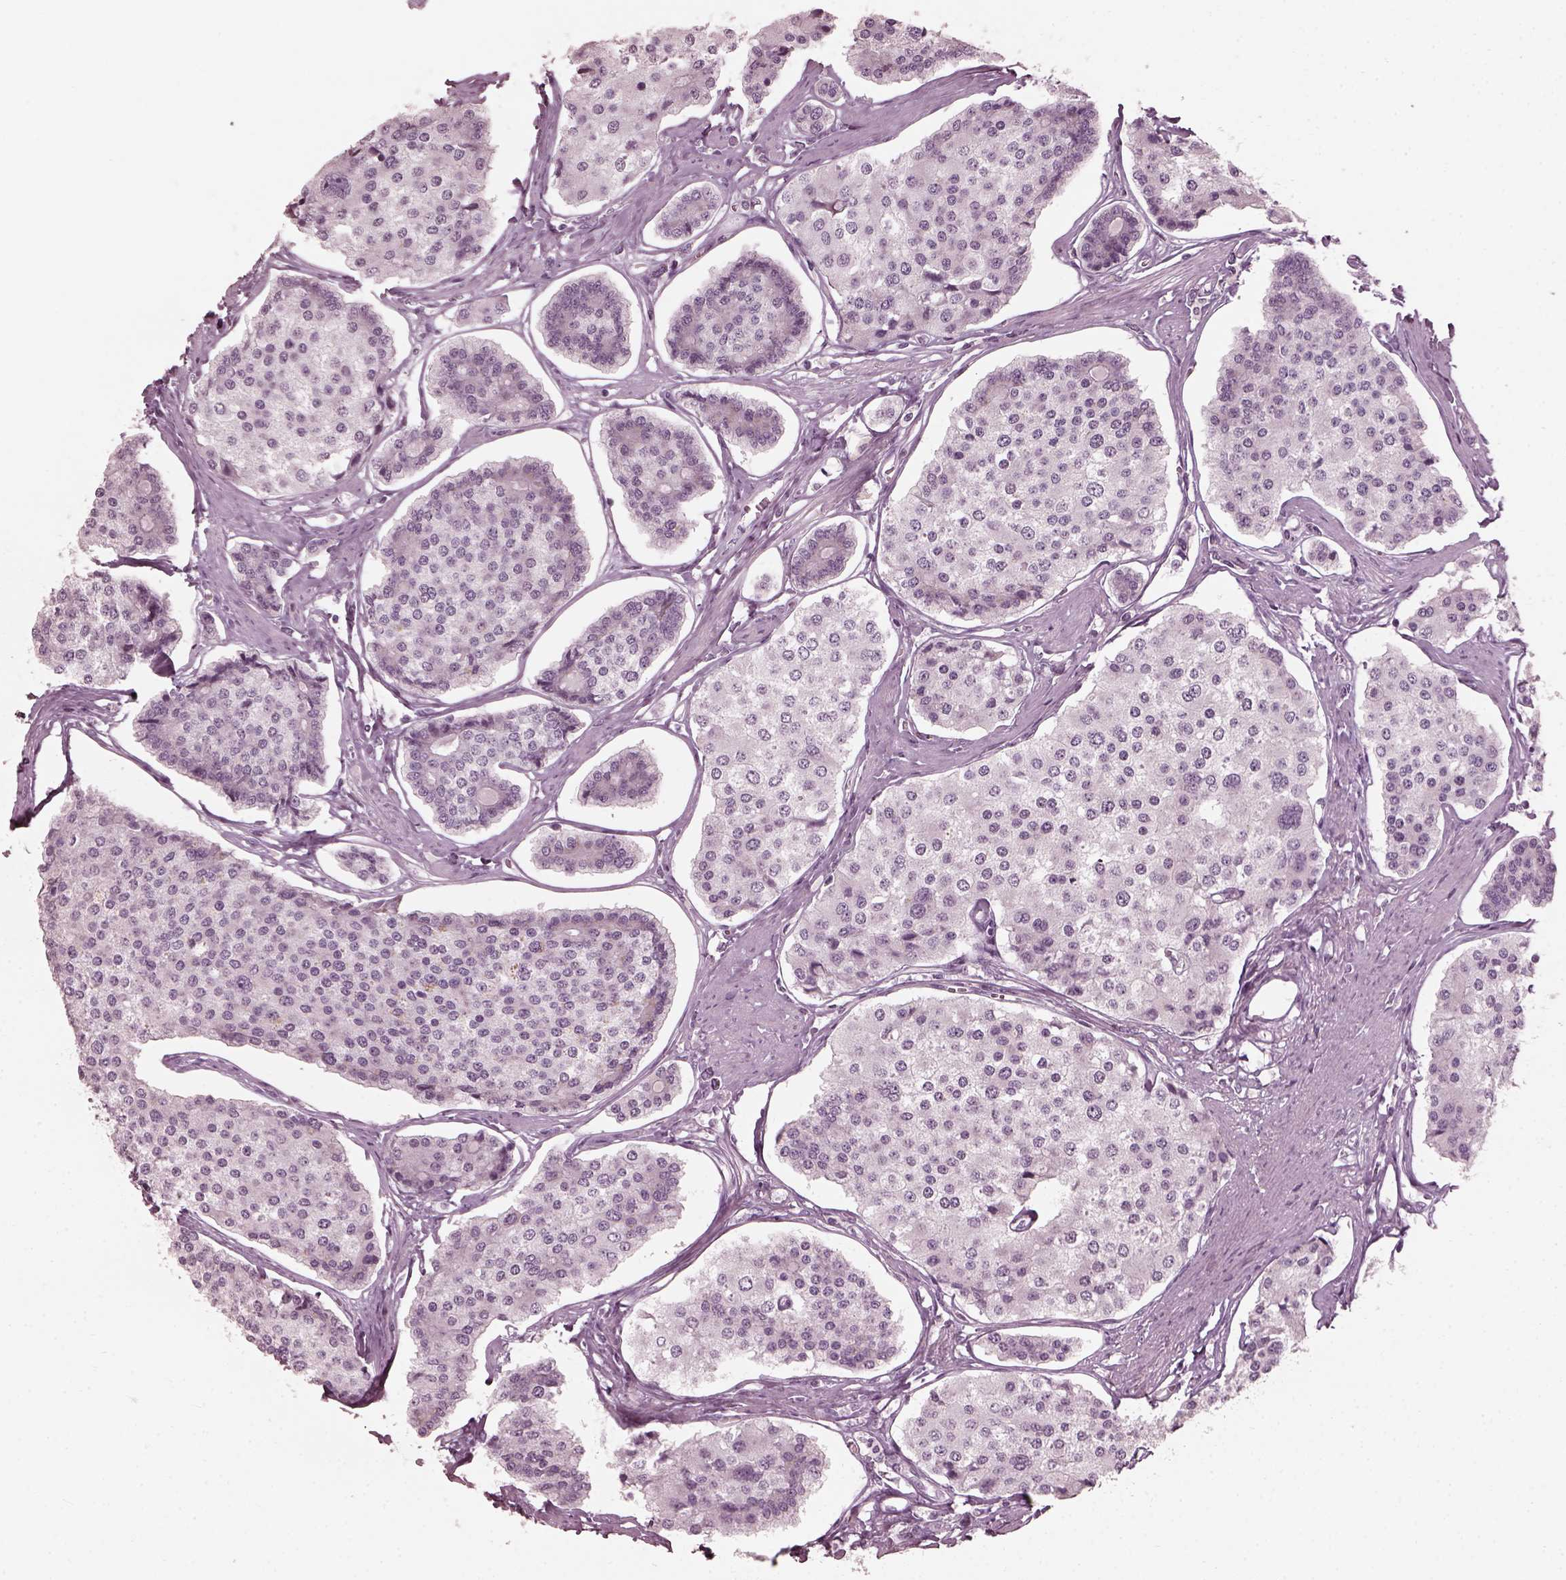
{"staining": {"intensity": "negative", "quantity": "none", "location": "none"}, "tissue": "carcinoid", "cell_type": "Tumor cells", "image_type": "cancer", "snomed": [{"axis": "morphology", "description": "Carcinoid, malignant, NOS"}, {"axis": "topography", "description": "Small intestine"}], "caption": "Image shows no significant protein staining in tumor cells of carcinoid.", "gene": "SAXO2", "patient": {"sex": "female", "age": 65}}